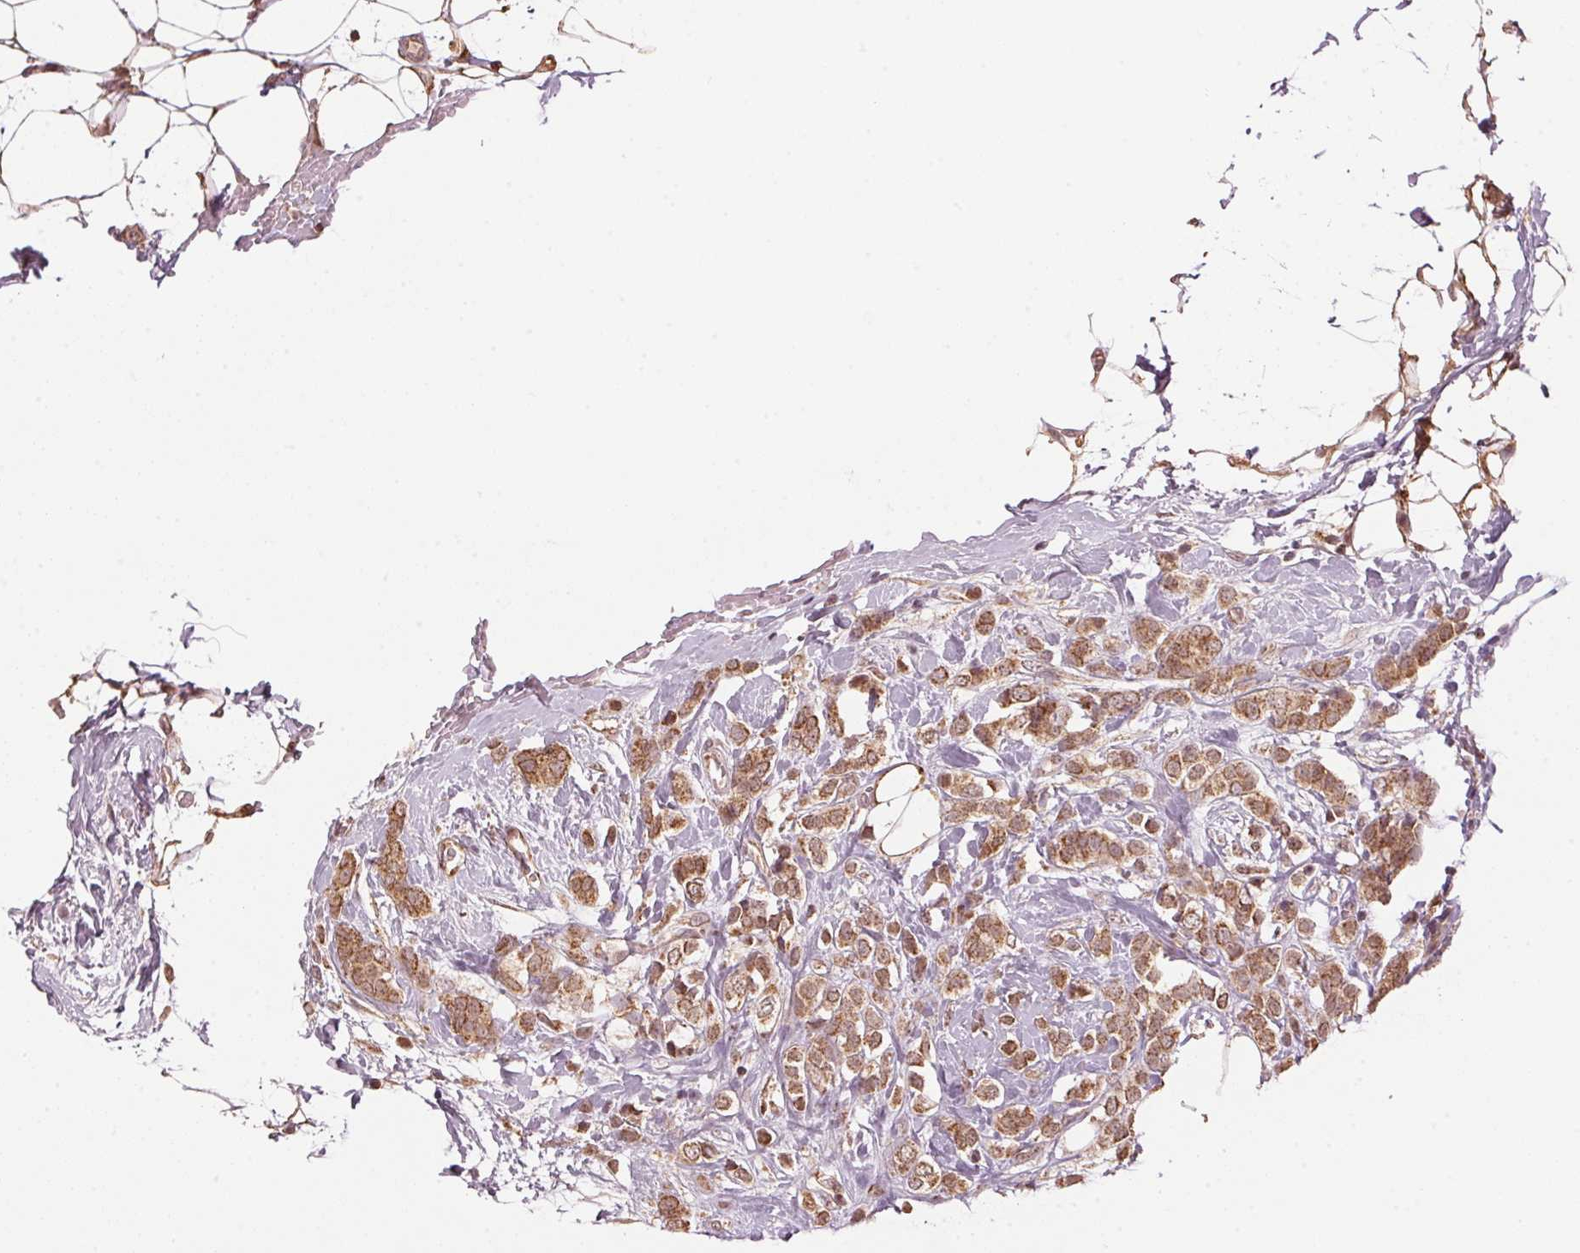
{"staining": {"intensity": "strong", "quantity": ">75%", "location": "cytoplasmic/membranous"}, "tissue": "breast cancer", "cell_type": "Tumor cells", "image_type": "cancer", "snomed": [{"axis": "morphology", "description": "Lobular carcinoma"}, {"axis": "topography", "description": "Breast"}], "caption": "High-power microscopy captured an immunohistochemistry micrograph of lobular carcinoma (breast), revealing strong cytoplasmic/membranous positivity in approximately >75% of tumor cells. (Stains: DAB in brown, nuclei in blue, Microscopy: brightfield microscopy at high magnification).", "gene": "ARHGAP6", "patient": {"sex": "female", "age": 49}}